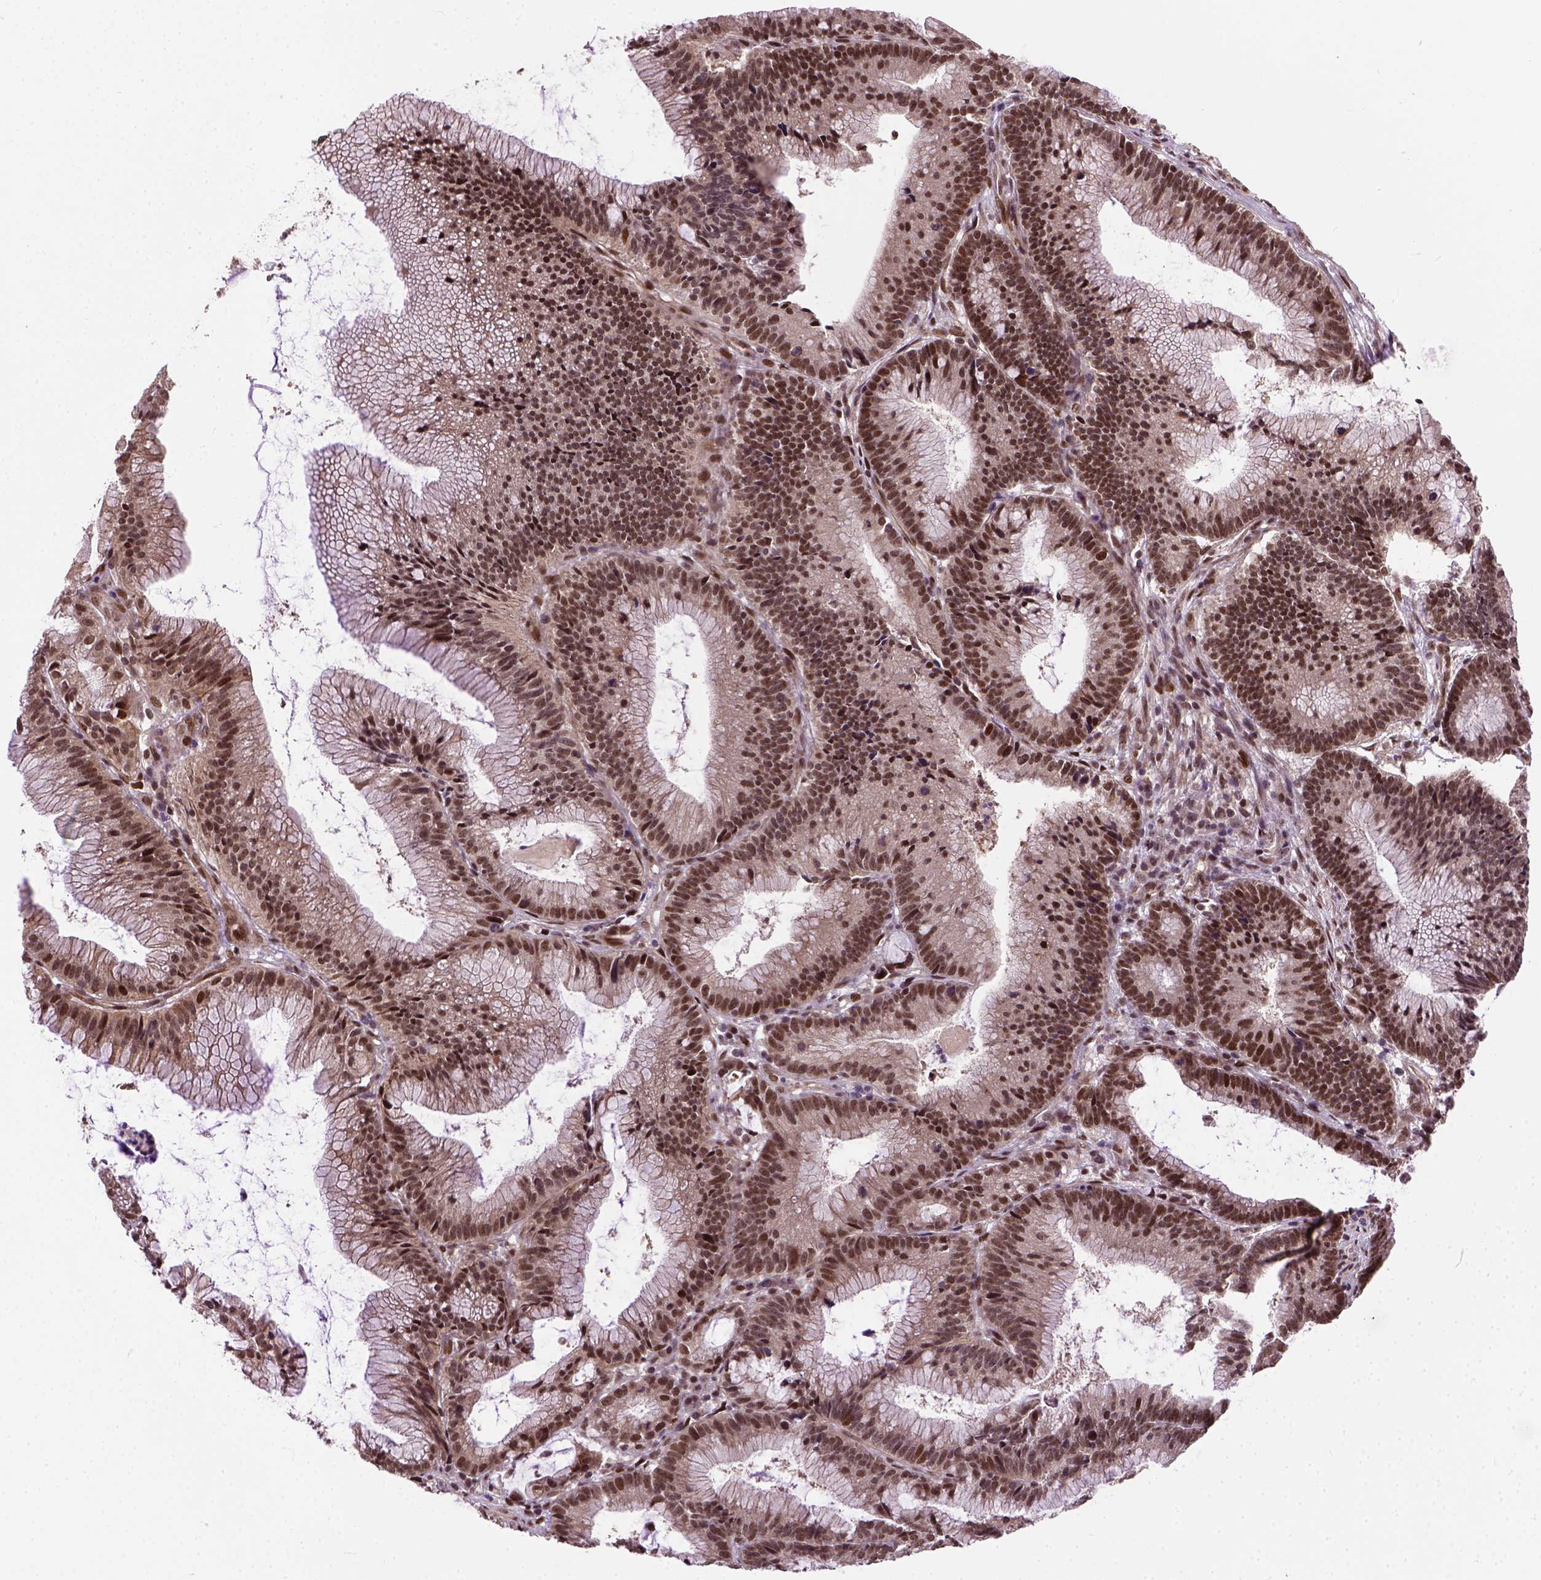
{"staining": {"intensity": "strong", "quantity": ">75%", "location": "nuclear"}, "tissue": "colorectal cancer", "cell_type": "Tumor cells", "image_type": "cancer", "snomed": [{"axis": "morphology", "description": "Adenocarcinoma, NOS"}, {"axis": "topography", "description": "Colon"}], "caption": "Colorectal adenocarcinoma stained with immunohistochemistry exhibits strong nuclear staining in about >75% of tumor cells.", "gene": "ZNF630", "patient": {"sex": "female", "age": 78}}